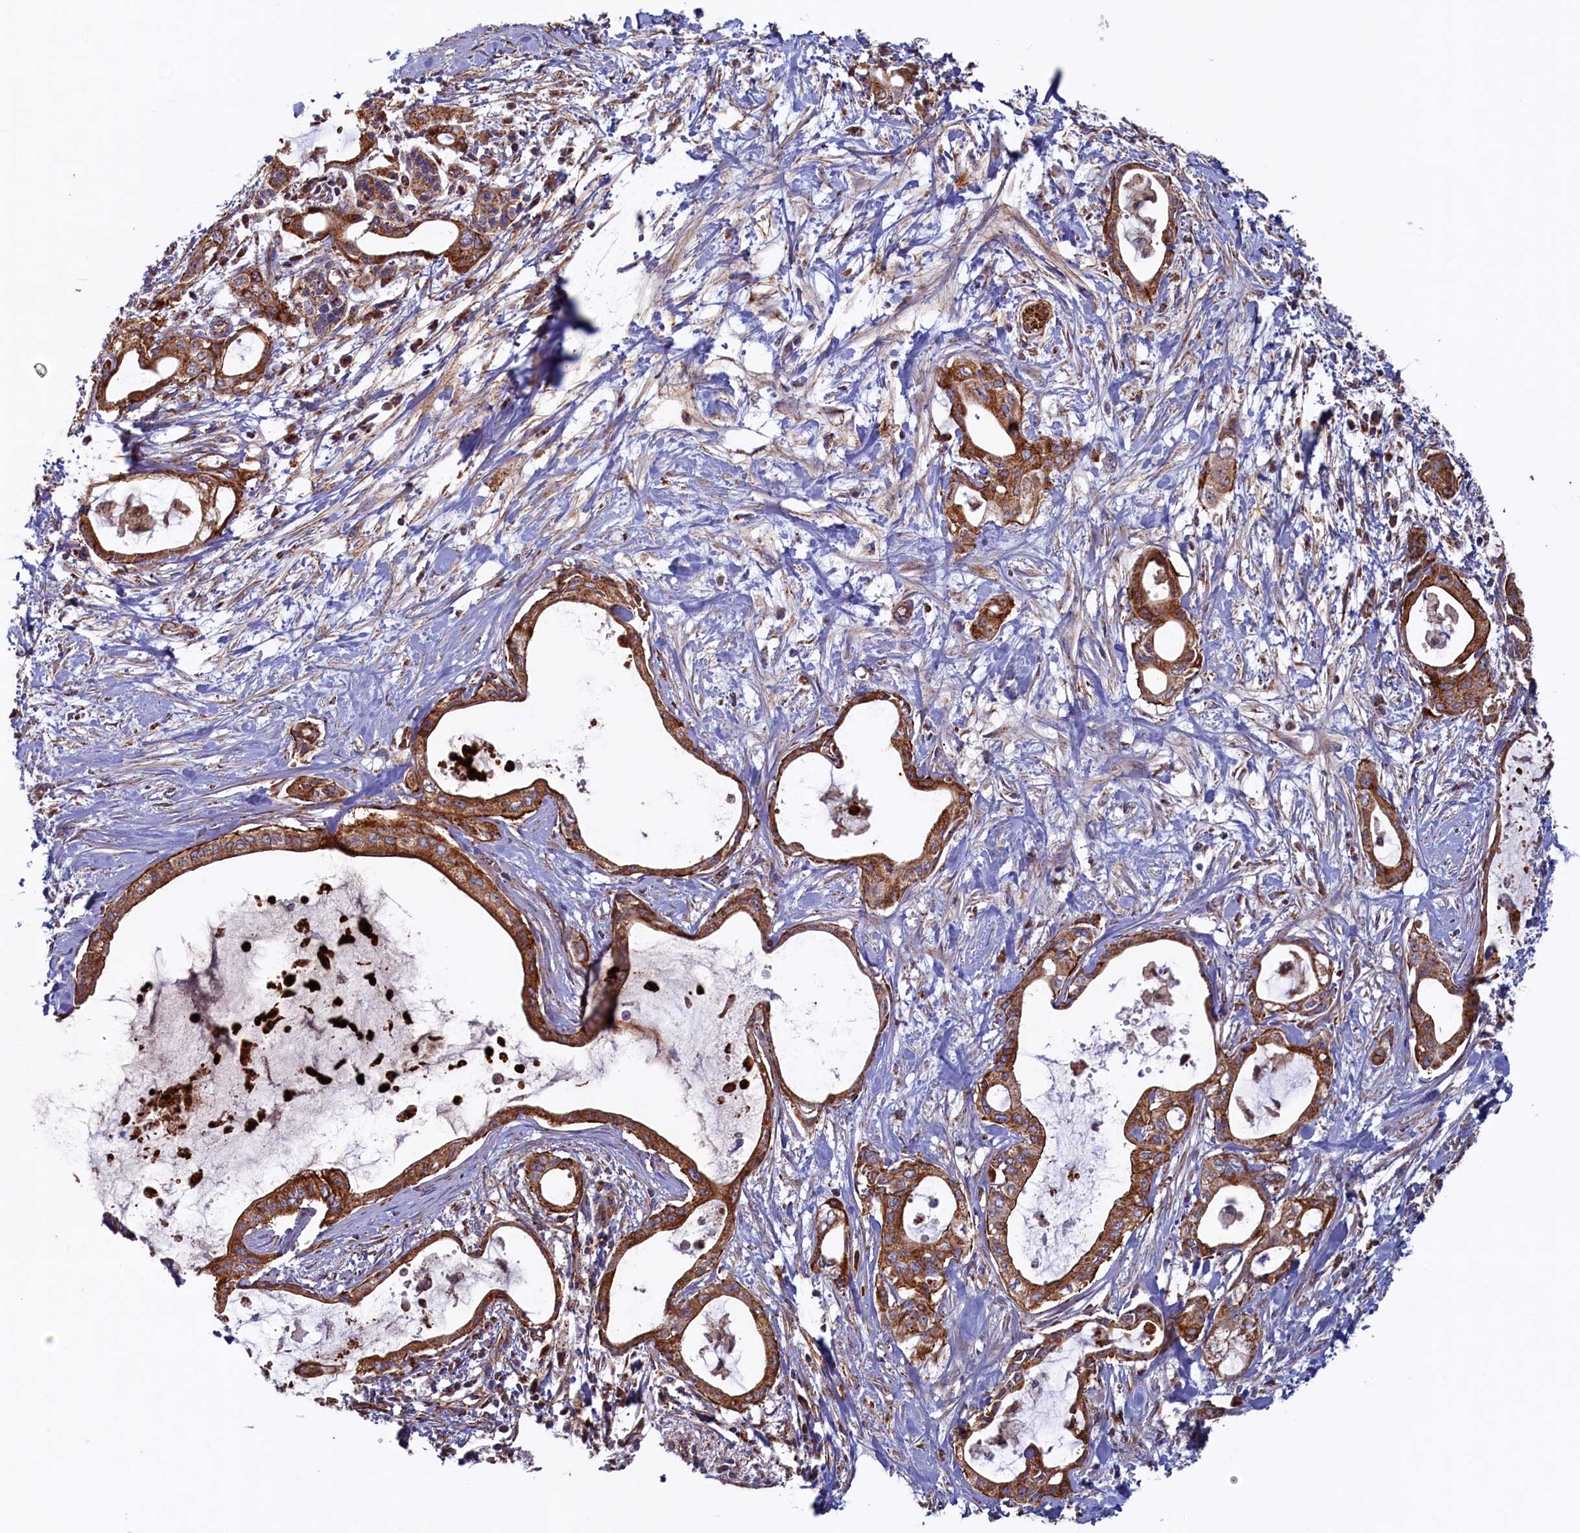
{"staining": {"intensity": "moderate", "quantity": ">75%", "location": "cytoplasmic/membranous"}, "tissue": "pancreatic cancer", "cell_type": "Tumor cells", "image_type": "cancer", "snomed": [{"axis": "morphology", "description": "Adenocarcinoma, NOS"}, {"axis": "topography", "description": "Pancreas"}], "caption": "This histopathology image displays adenocarcinoma (pancreatic) stained with IHC to label a protein in brown. The cytoplasmic/membranous of tumor cells show moderate positivity for the protein. Nuclei are counter-stained blue.", "gene": "UBE3B", "patient": {"sex": "male", "age": 72}}